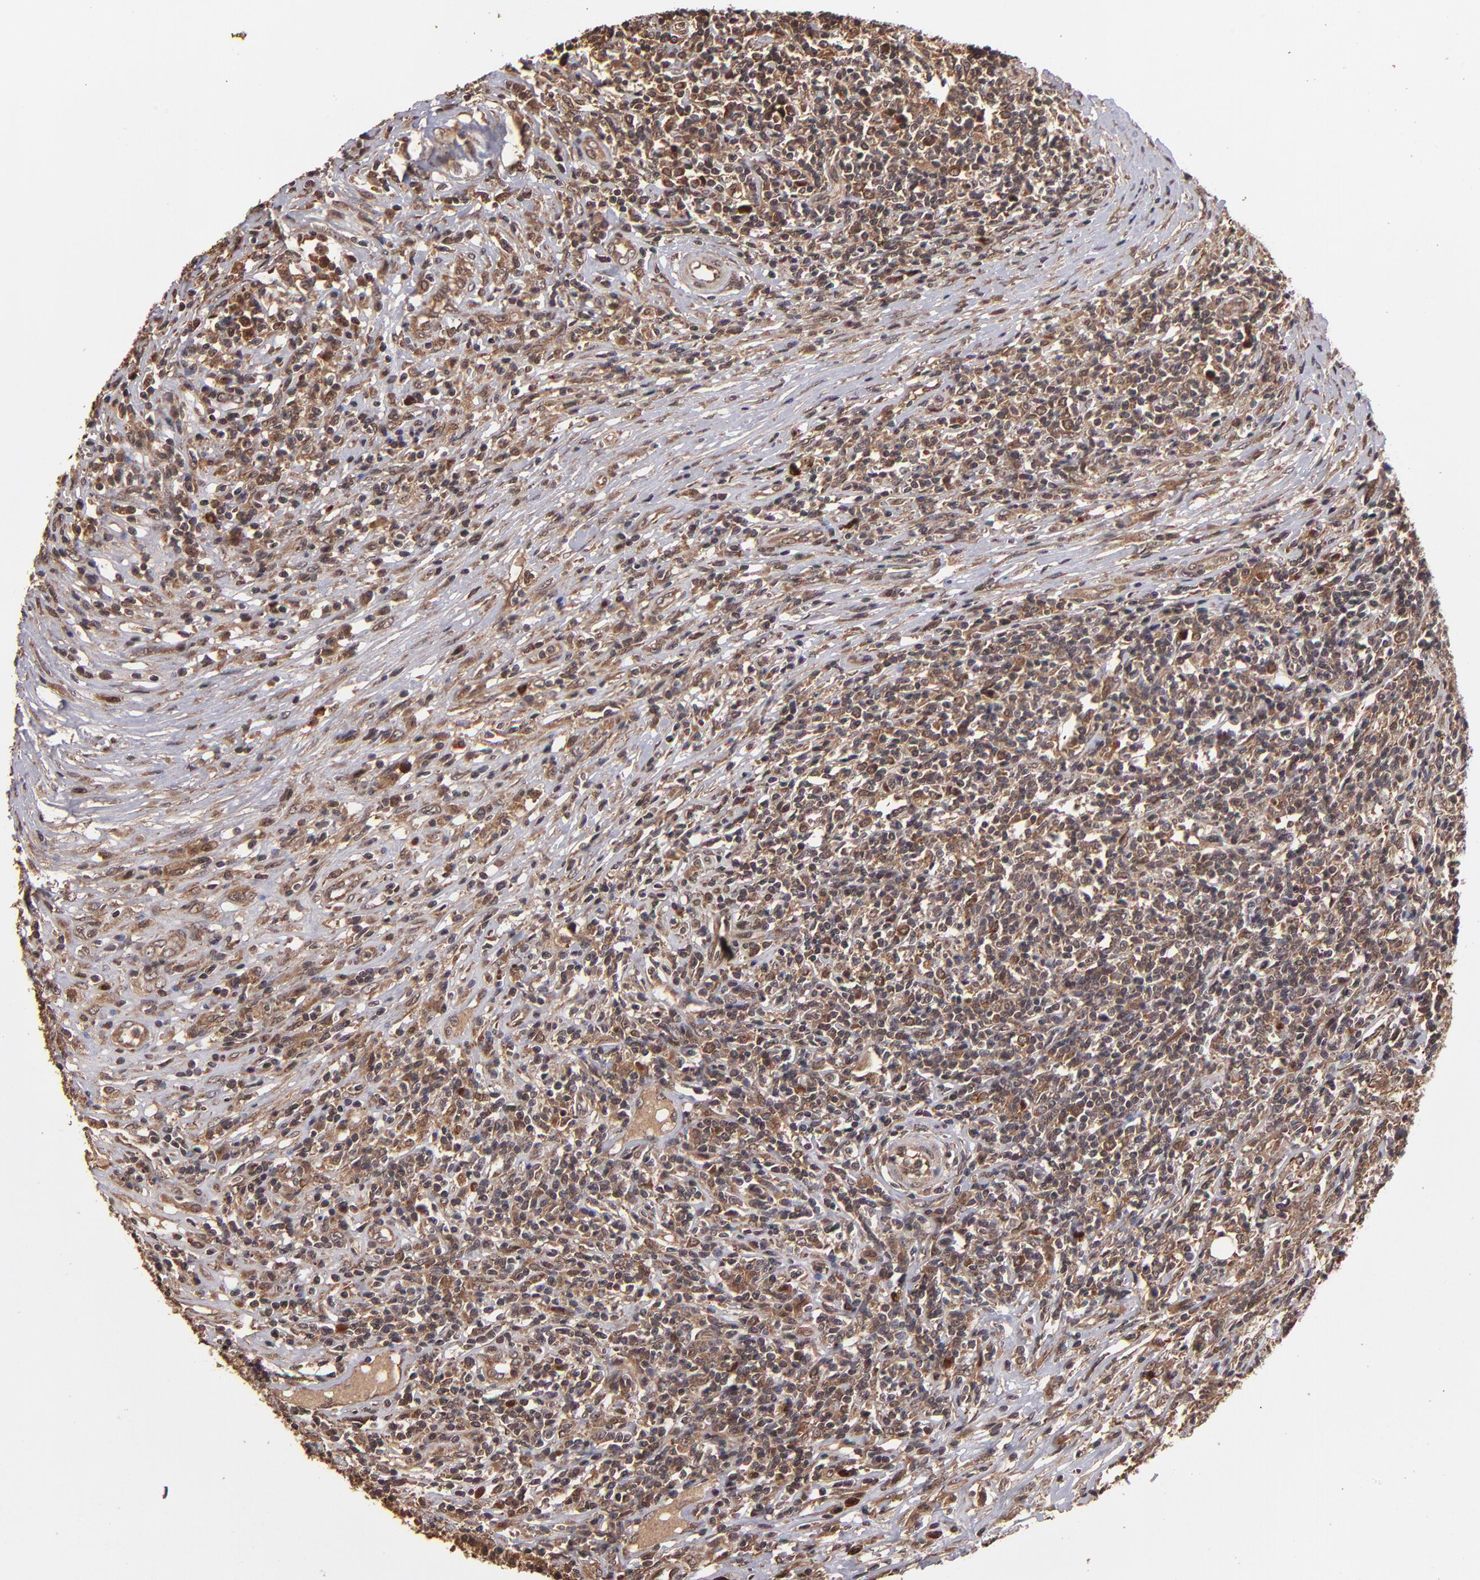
{"staining": {"intensity": "moderate", "quantity": ">75%", "location": "cytoplasmic/membranous"}, "tissue": "lymphoma", "cell_type": "Tumor cells", "image_type": "cancer", "snomed": [{"axis": "morphology", "description": "Malignant lymphoma, non-Hodgkin's type, High grade"}, {"axis": "topography", "description": "Lymph node"}], "caption": "Human malignant lymphoma, non-Hodgkin's type (high-grade) stained for a protein (brown) displays moderate cytoplasmic/membranous positive staining in approximately >75% of tumor cells.", "gene": "NFE2L2", "patient": {"sex": "female", "age": 84}}